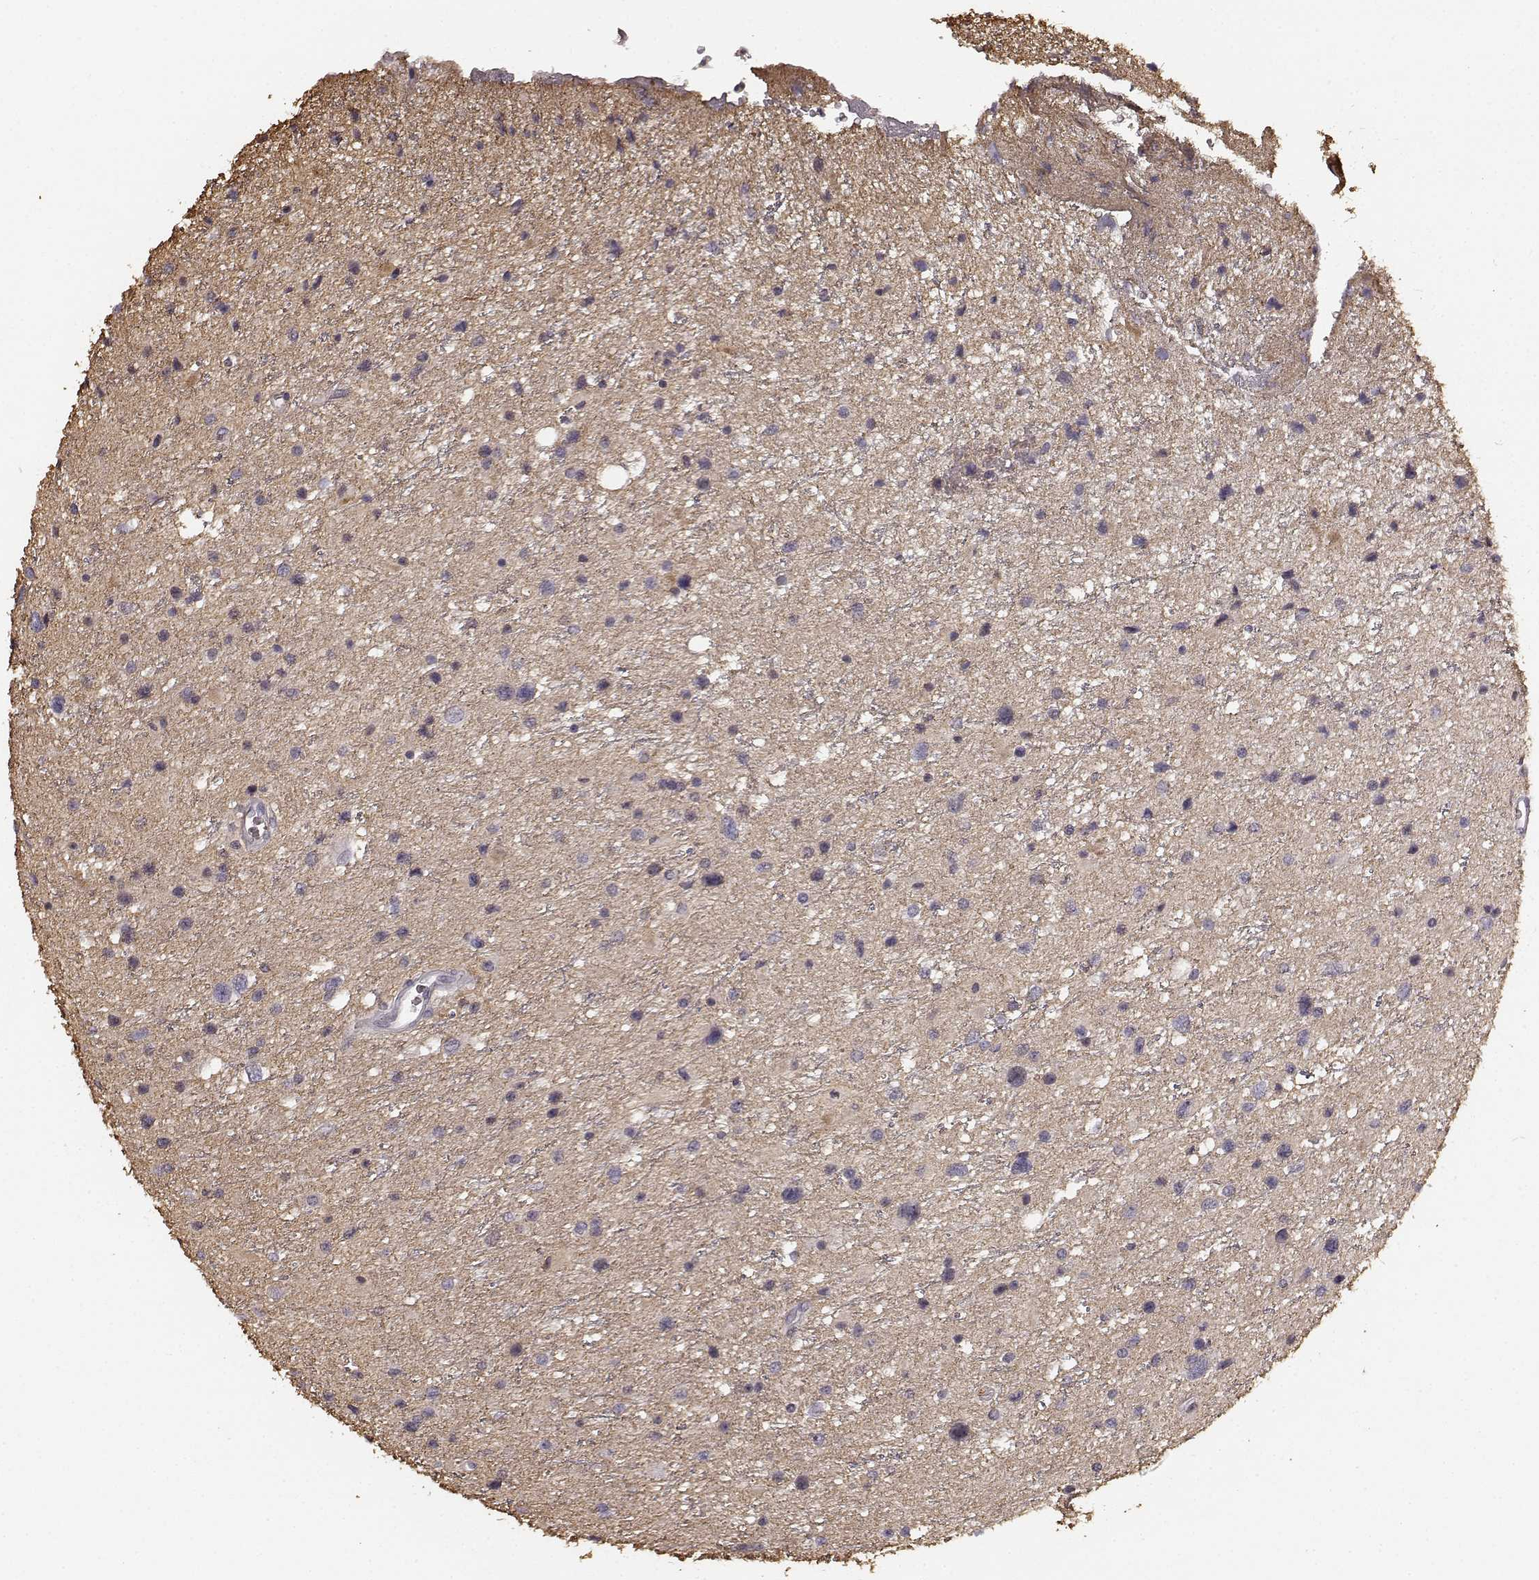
{"staining": {"intensity": "weak", "quantity": "25%-75%", "location": "cytoplasmic/membranous"}, "tissue": "glioma", "cell_type": "Tumor cells", "image_type": "cancer", "snomed": [{"axis": "morphology", "description": "Glioma, malignant, Low grade"}, {"axis": "topography", "description": "Brain"}], "caption": "Brown immunohistochemical staining in glioma exhibits weak cytoplasmic/membranous expression in about 25%-75% of tumor cells.", "gene": "RIT2", "patient": {"sex": "female", "age": 32}}